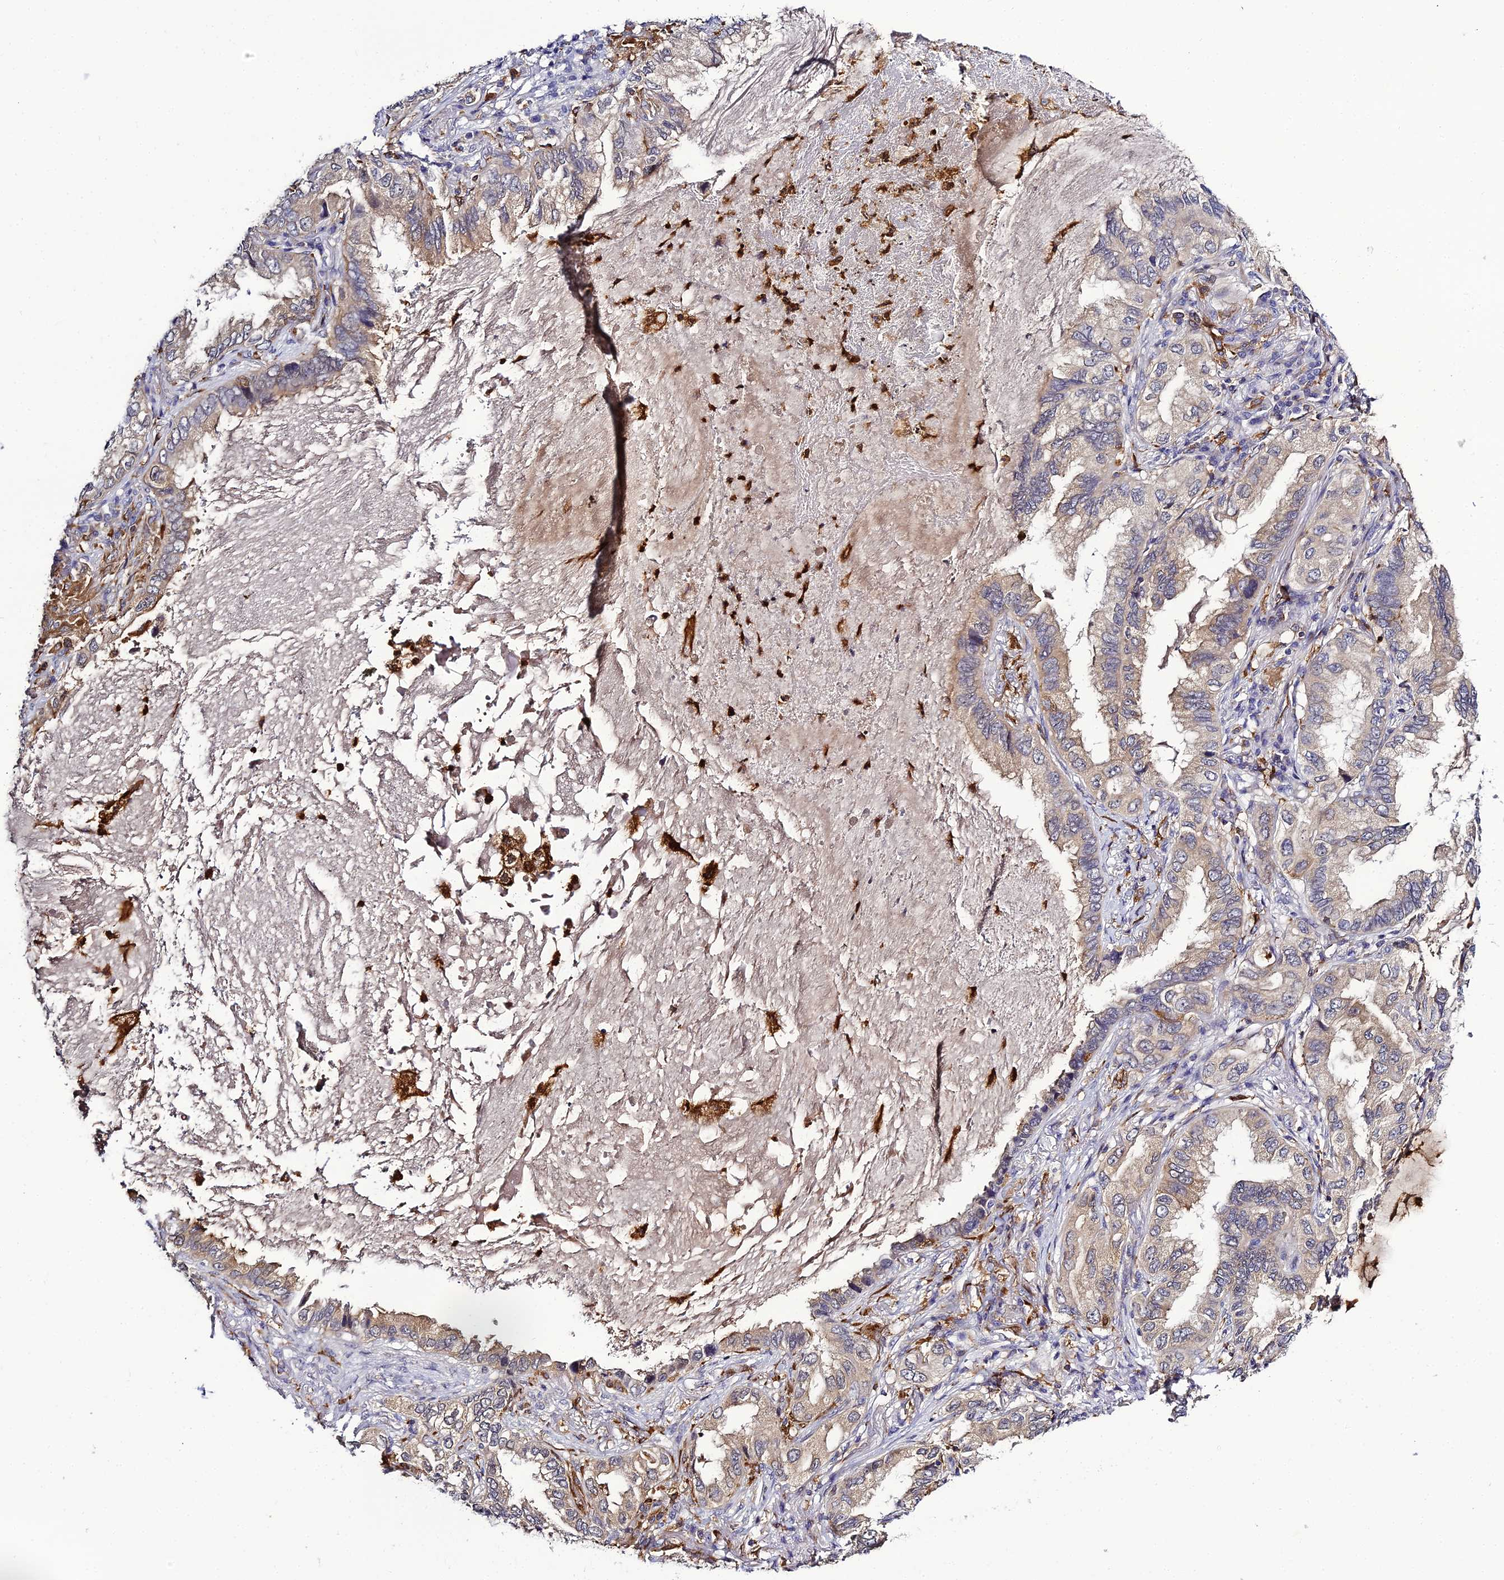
{"staining": {"intensity": "moderate", "quantity": "<25%", "location": "cytoplasmic/membranous"}, "tissue": "lung cancer", "cell_type": "Tumor cells", "image_type": "cancer", "snomed": [{"axis": "morphology", "description": "Adenocarcinoma, NOS"}, {"axis": "topography", "description": "Lung"}], "caption": "This micrograph shows immunohistochemistry (IHC) staining of adenocarcinoma (lung), with low moderate cytoplasmic/membranous staining in about <25% of tumor cells.", "gene": "IL4I1", "patient": {"sex": "female", "age": 69}}